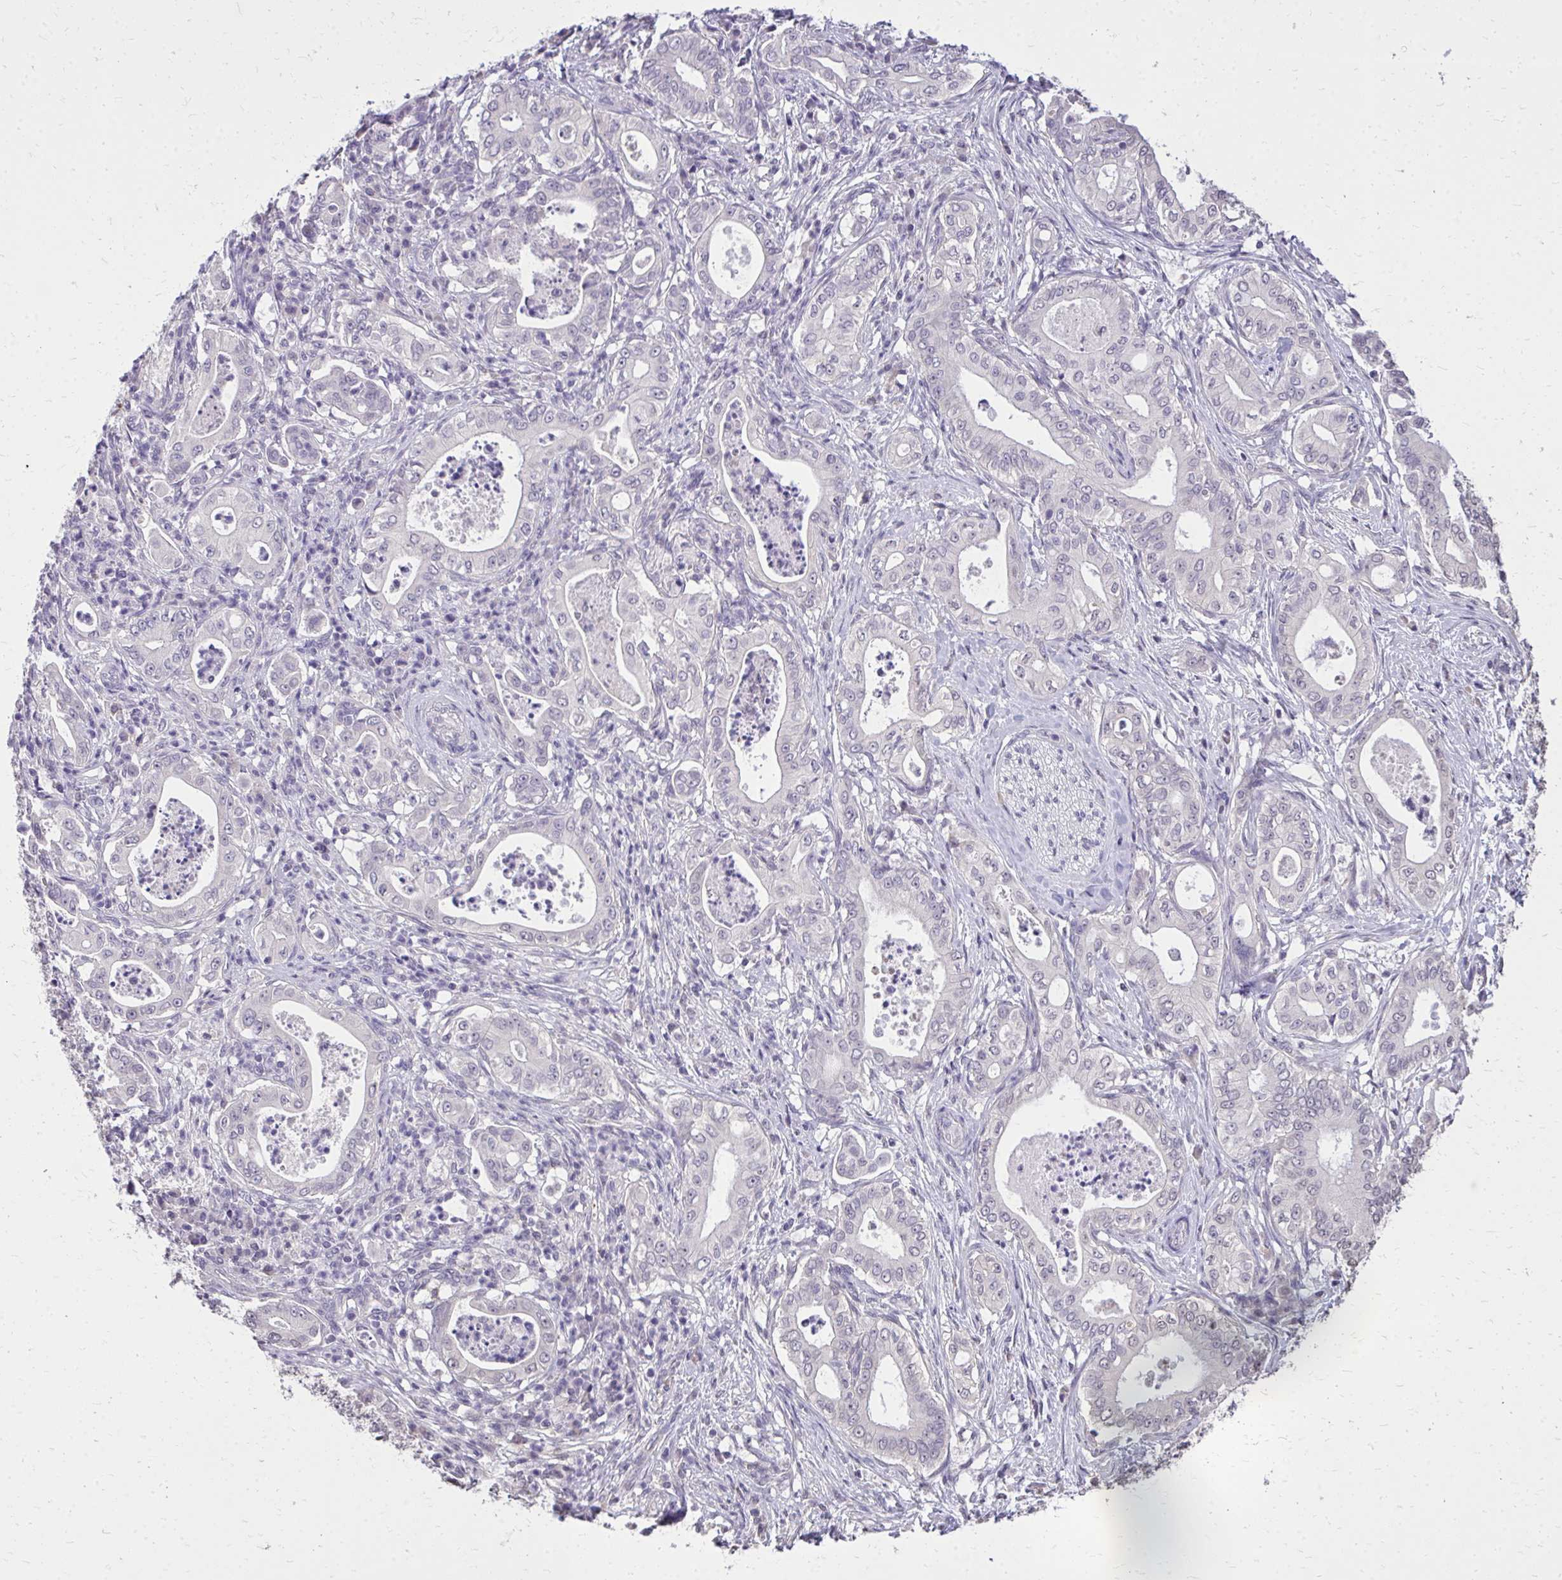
{"staining": {"intensity": "negative", "quantity": "none", "location": "none"}, "tissue": "pancreatic cancer", "cell_type": "Tumor cells", "image_type": "cancer", "snomed": [{"axis": "morphology", "description": "Adenocarcinoma, NOS"}, {"axis": "topography", "description": "Pancreas"}], "caption": "Micrograph shows no significant protein positivity in tumor cells of pancreatic adenocarcinoma.", "gene": "AKAP5", "patient": {"sex": "male", "age": 71}}